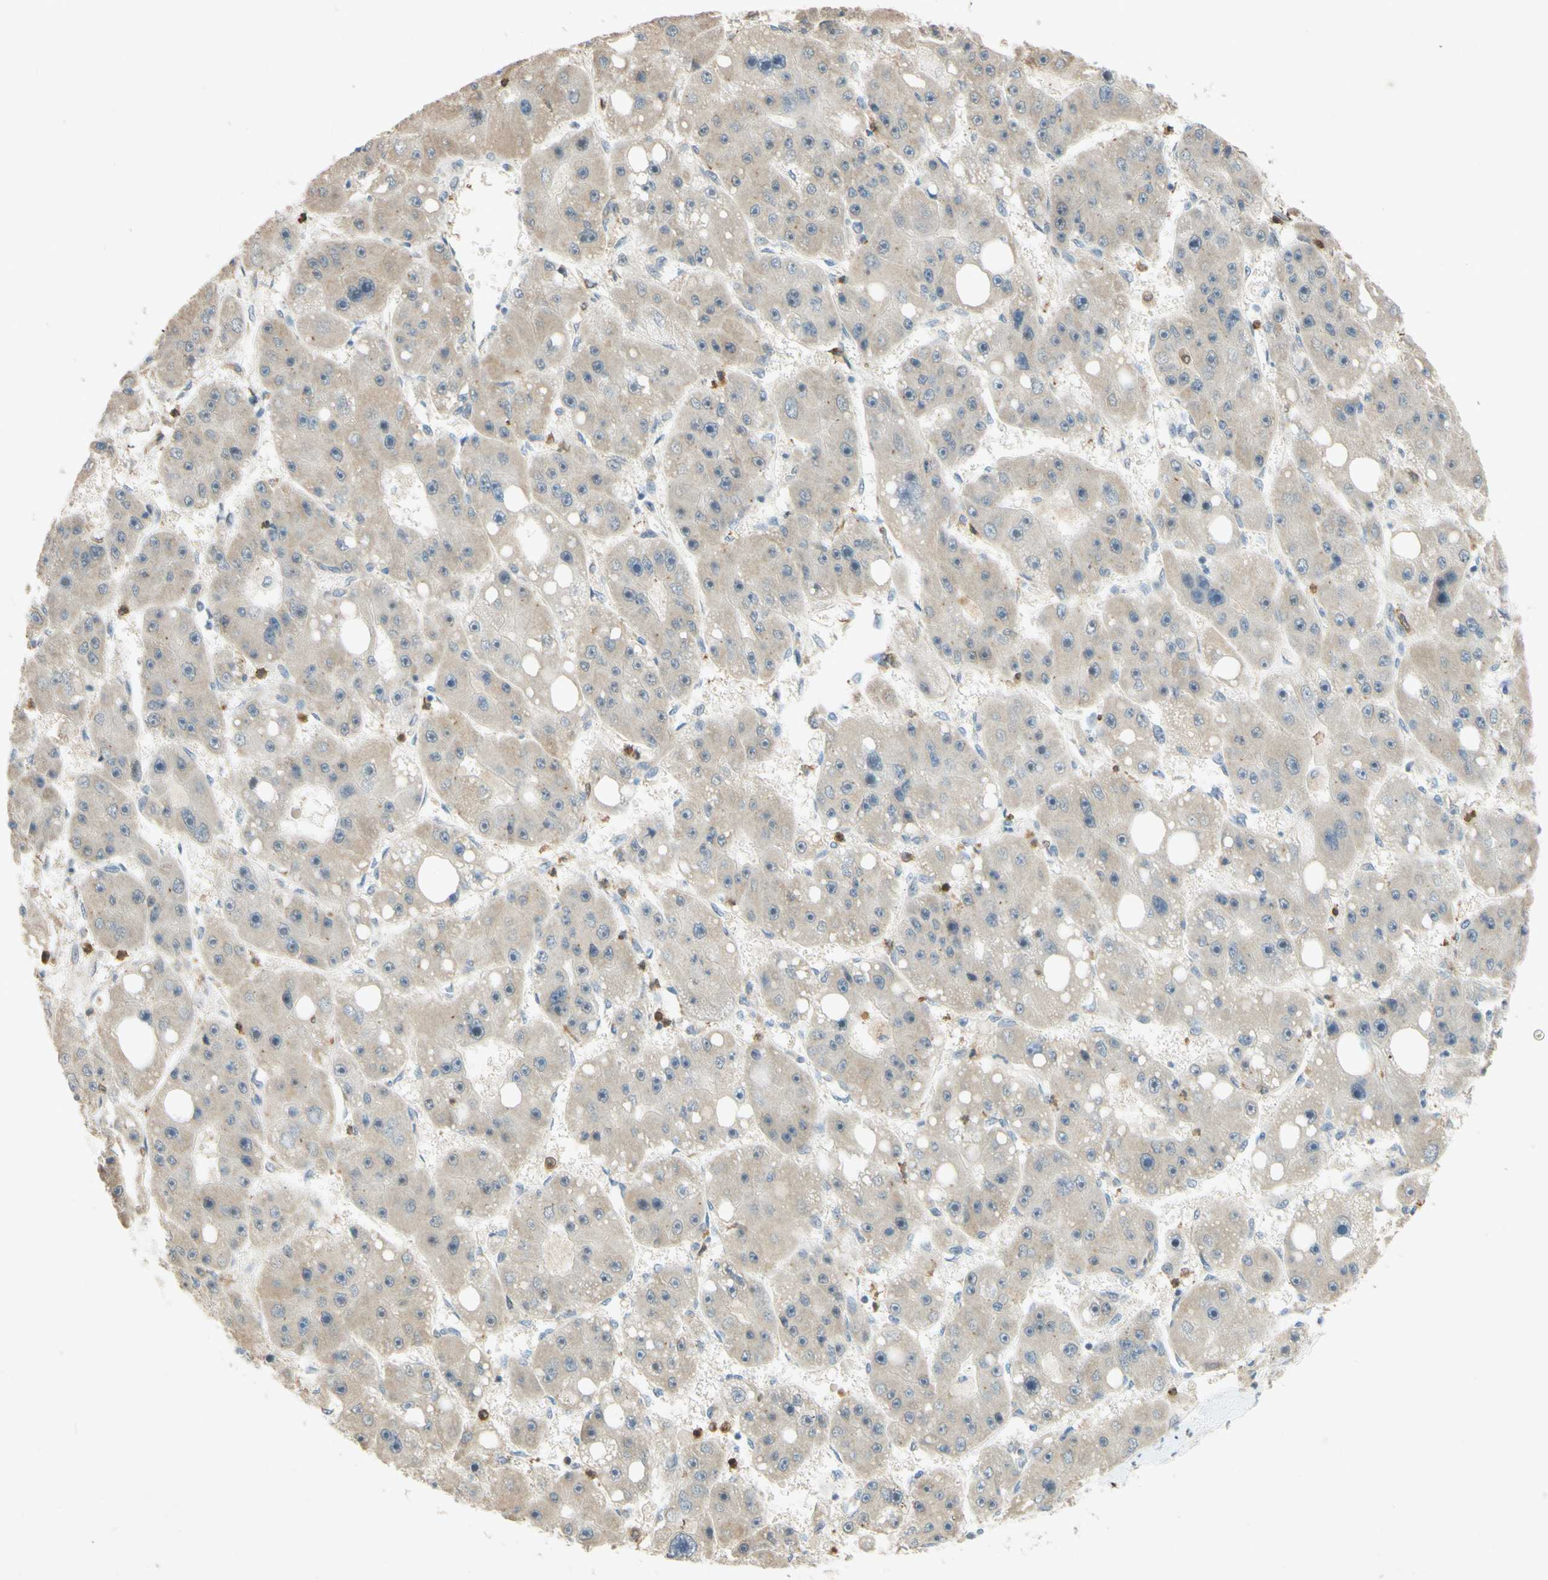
{"staining": {"intensity": "weak", "quantity": ">75%", "location": "cytoplasmic/membranous"}, "tissue": "liver cancer", "cell_type": "Tumor cells", "image_type": "cancer", "snomed": [{"axis": "morphology", "description": "Carcinoma, Hepatocellular, NOS"}, {"axis": "topography", "description": "Liver"}], "caption": "This is a histology image of IHC staining of liver cancer (hepatocellular carcinoma), which shows weak positivity in the cytoplasmic/membranous of tumor cells.", "gene": "GATA1", "patient": {"sex": "female", "age": 61}}